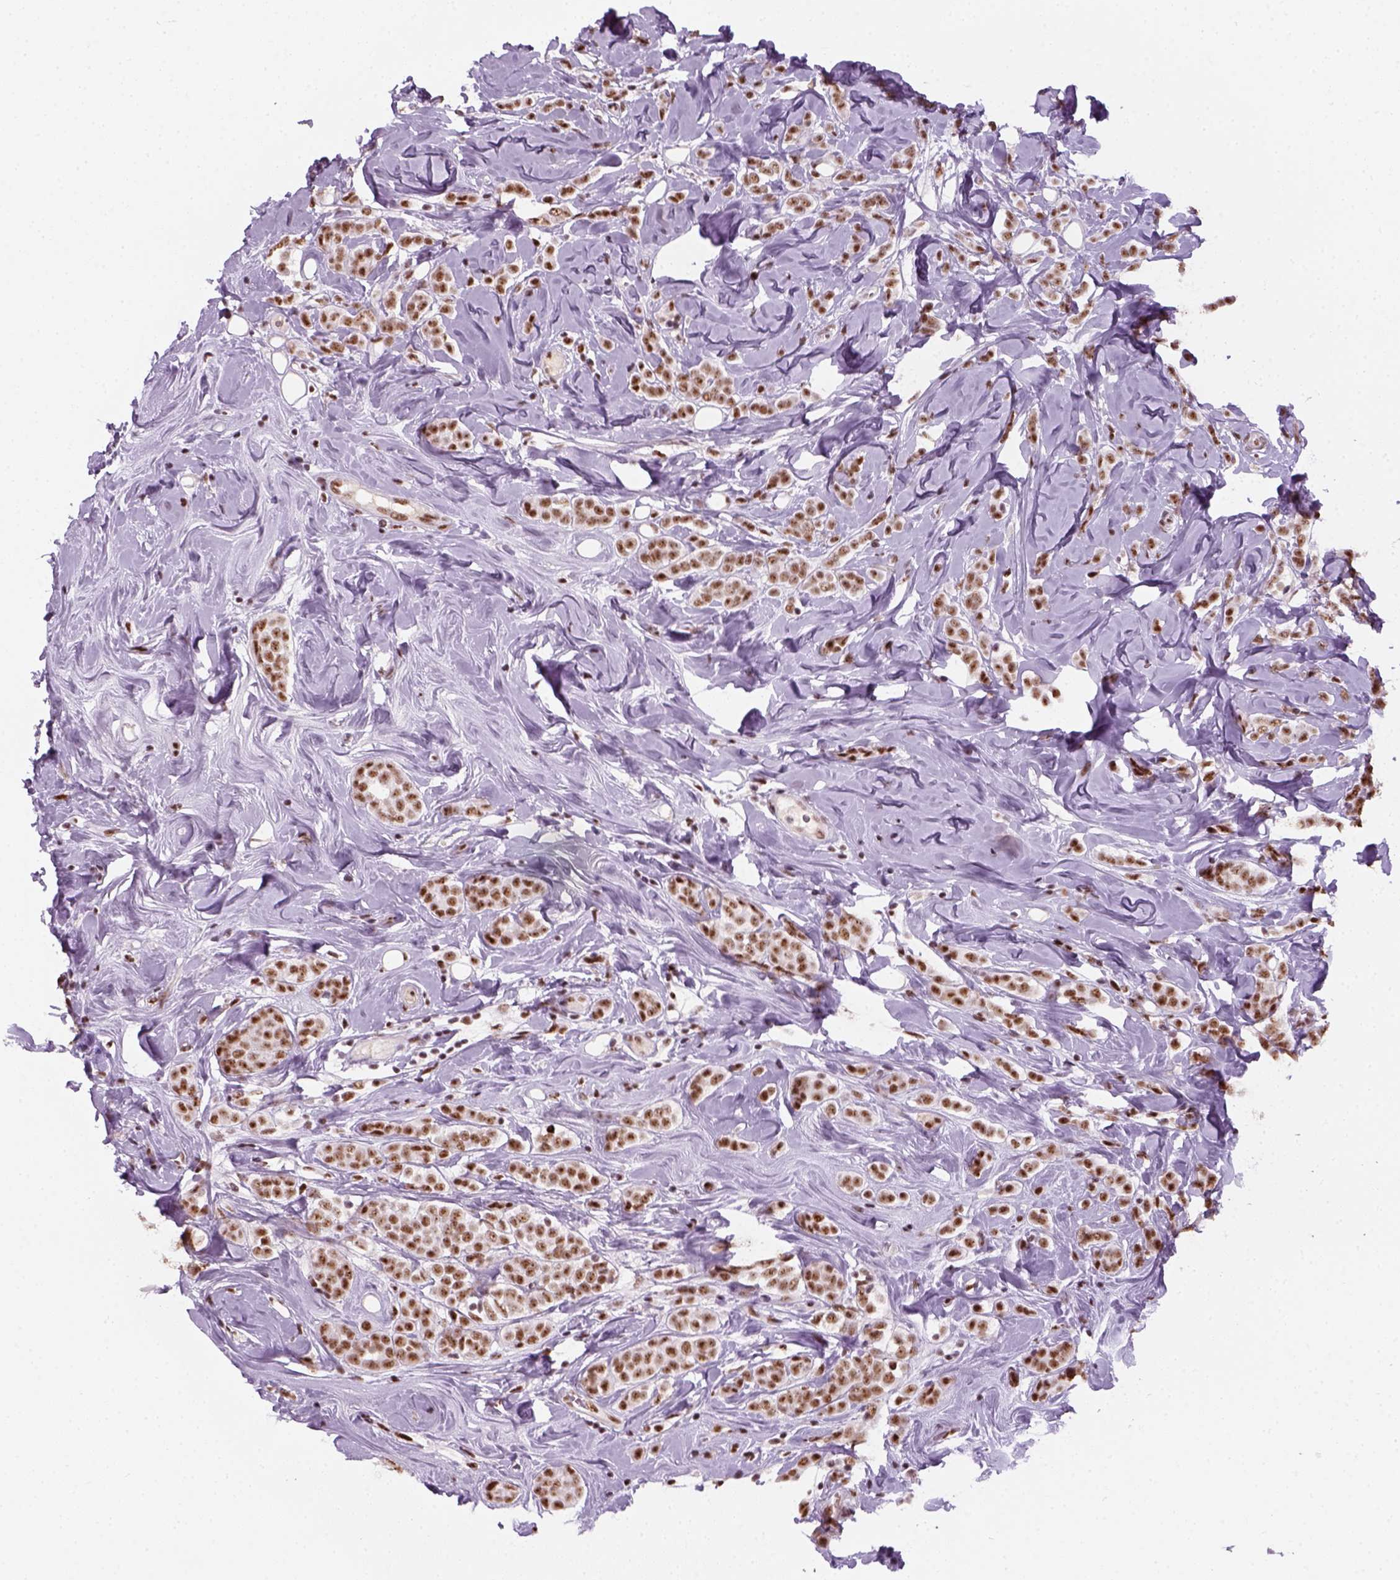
{"staining": {"intensity": "moderate", "quantity": ">75%", "location": "nuclear"}, "tissue": "breast cancer", "cell_type": "Tumor cells", "image_type": "cancer", "snomed": [{"axis": "morphology", "description": "Lobular carcinoma"}, {"axis": "topography", "description": "Breast"}], "caption": "Brown immunohistochemical staining in breast cancer demonstrates moderate nuclear expression in about >75% of tumor cells.", "gene": "GTF2F1", "patient": {"sex": "female", "age": 49}}